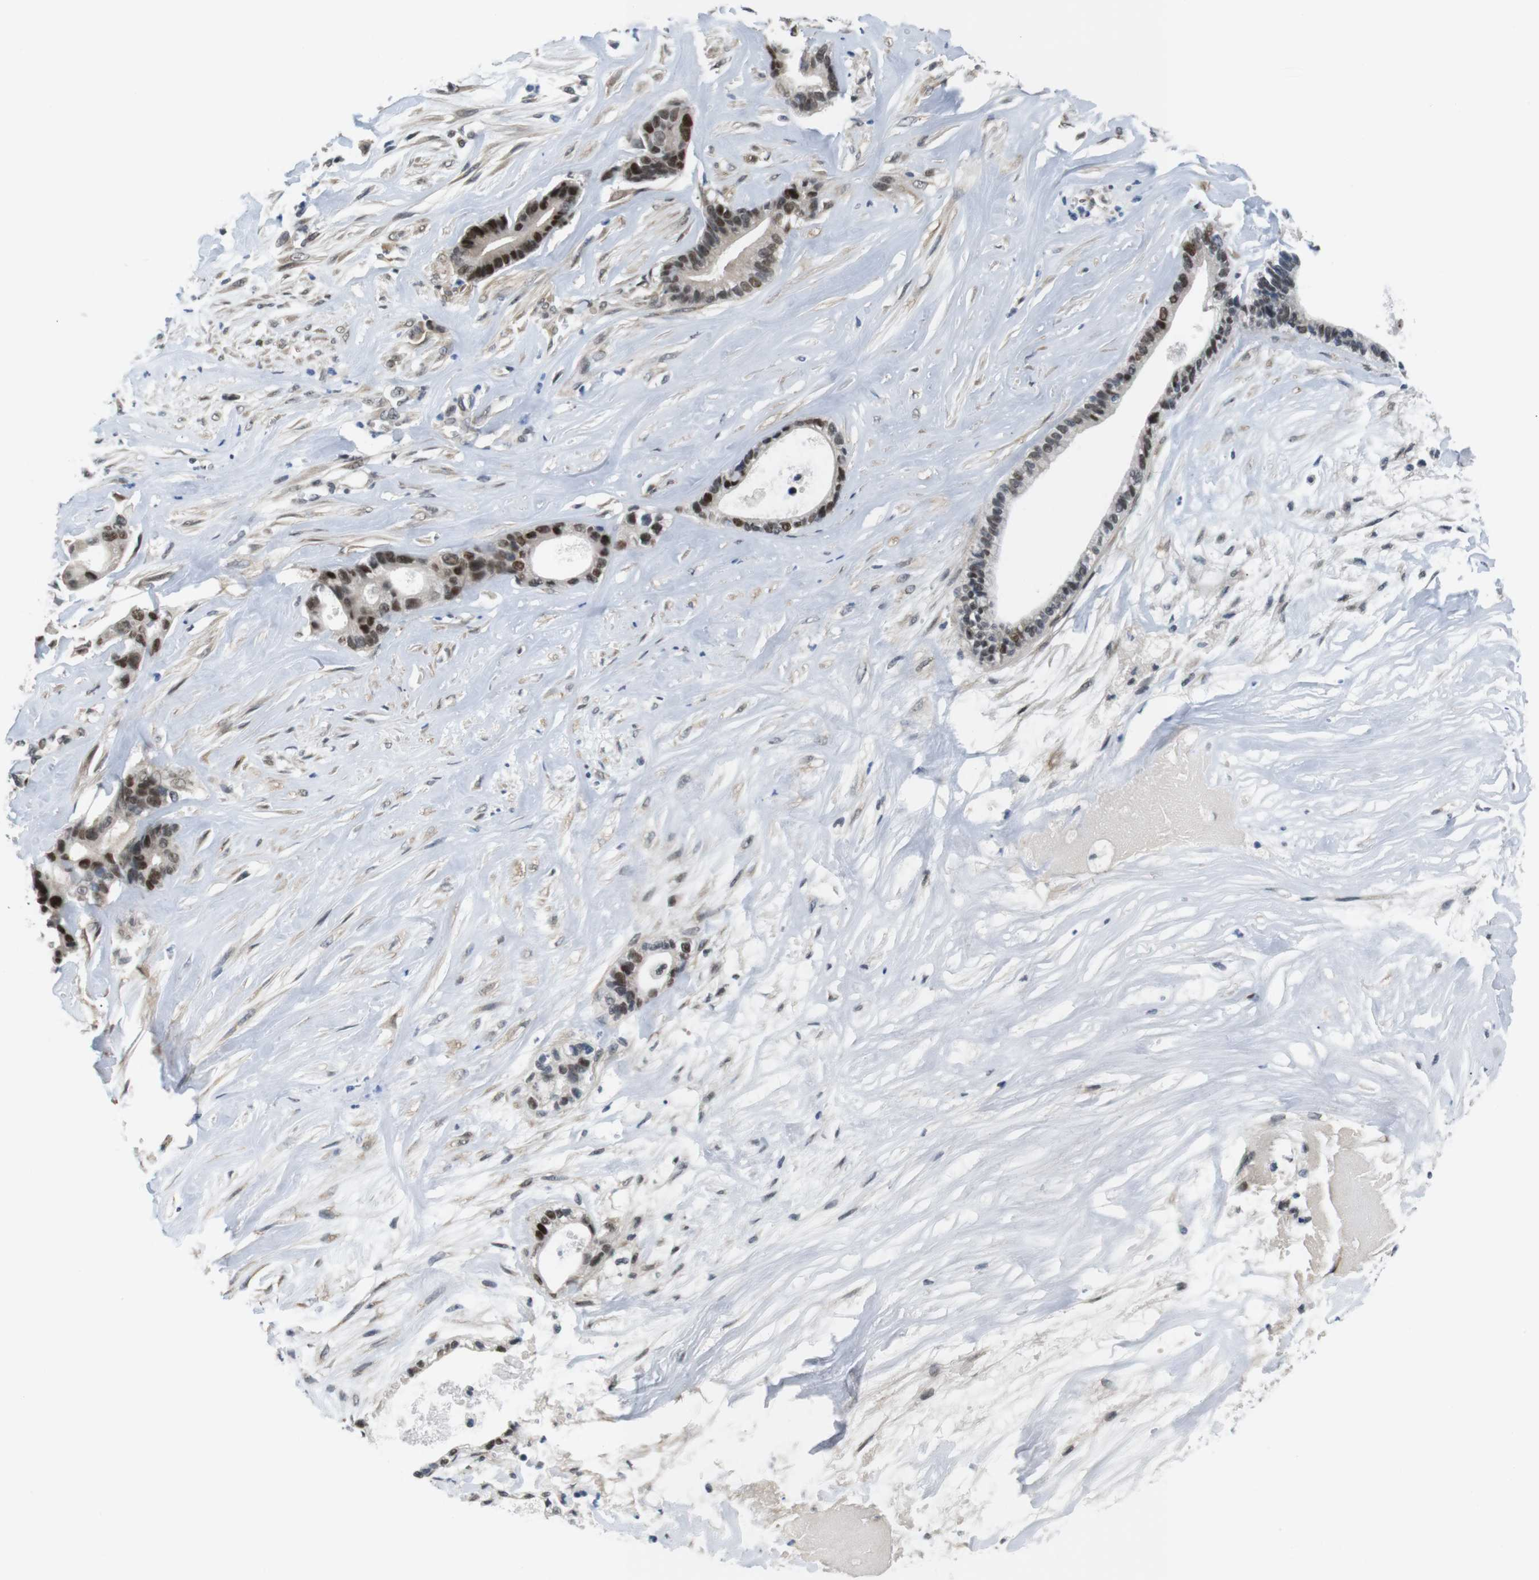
{"staining": {"intensity": "strong", "quantity": ">75%", "location": "nuclear"}, "tissue": "liver cancer", "cell_type": "Tumor cells", "image_type": "cancer", "snomed": [{"axis": "morphology", "description": "Cholangiocarcinoma"}, {"axis": "topography", "description": "Liver"}], "caption": "The histopathology image reveals staining of liver cancer, revealing strong nuclear protein staining (brown color) within tumor cells.", "gene": "SMCO2", "patient": {"sex": "female", "age": 55}}